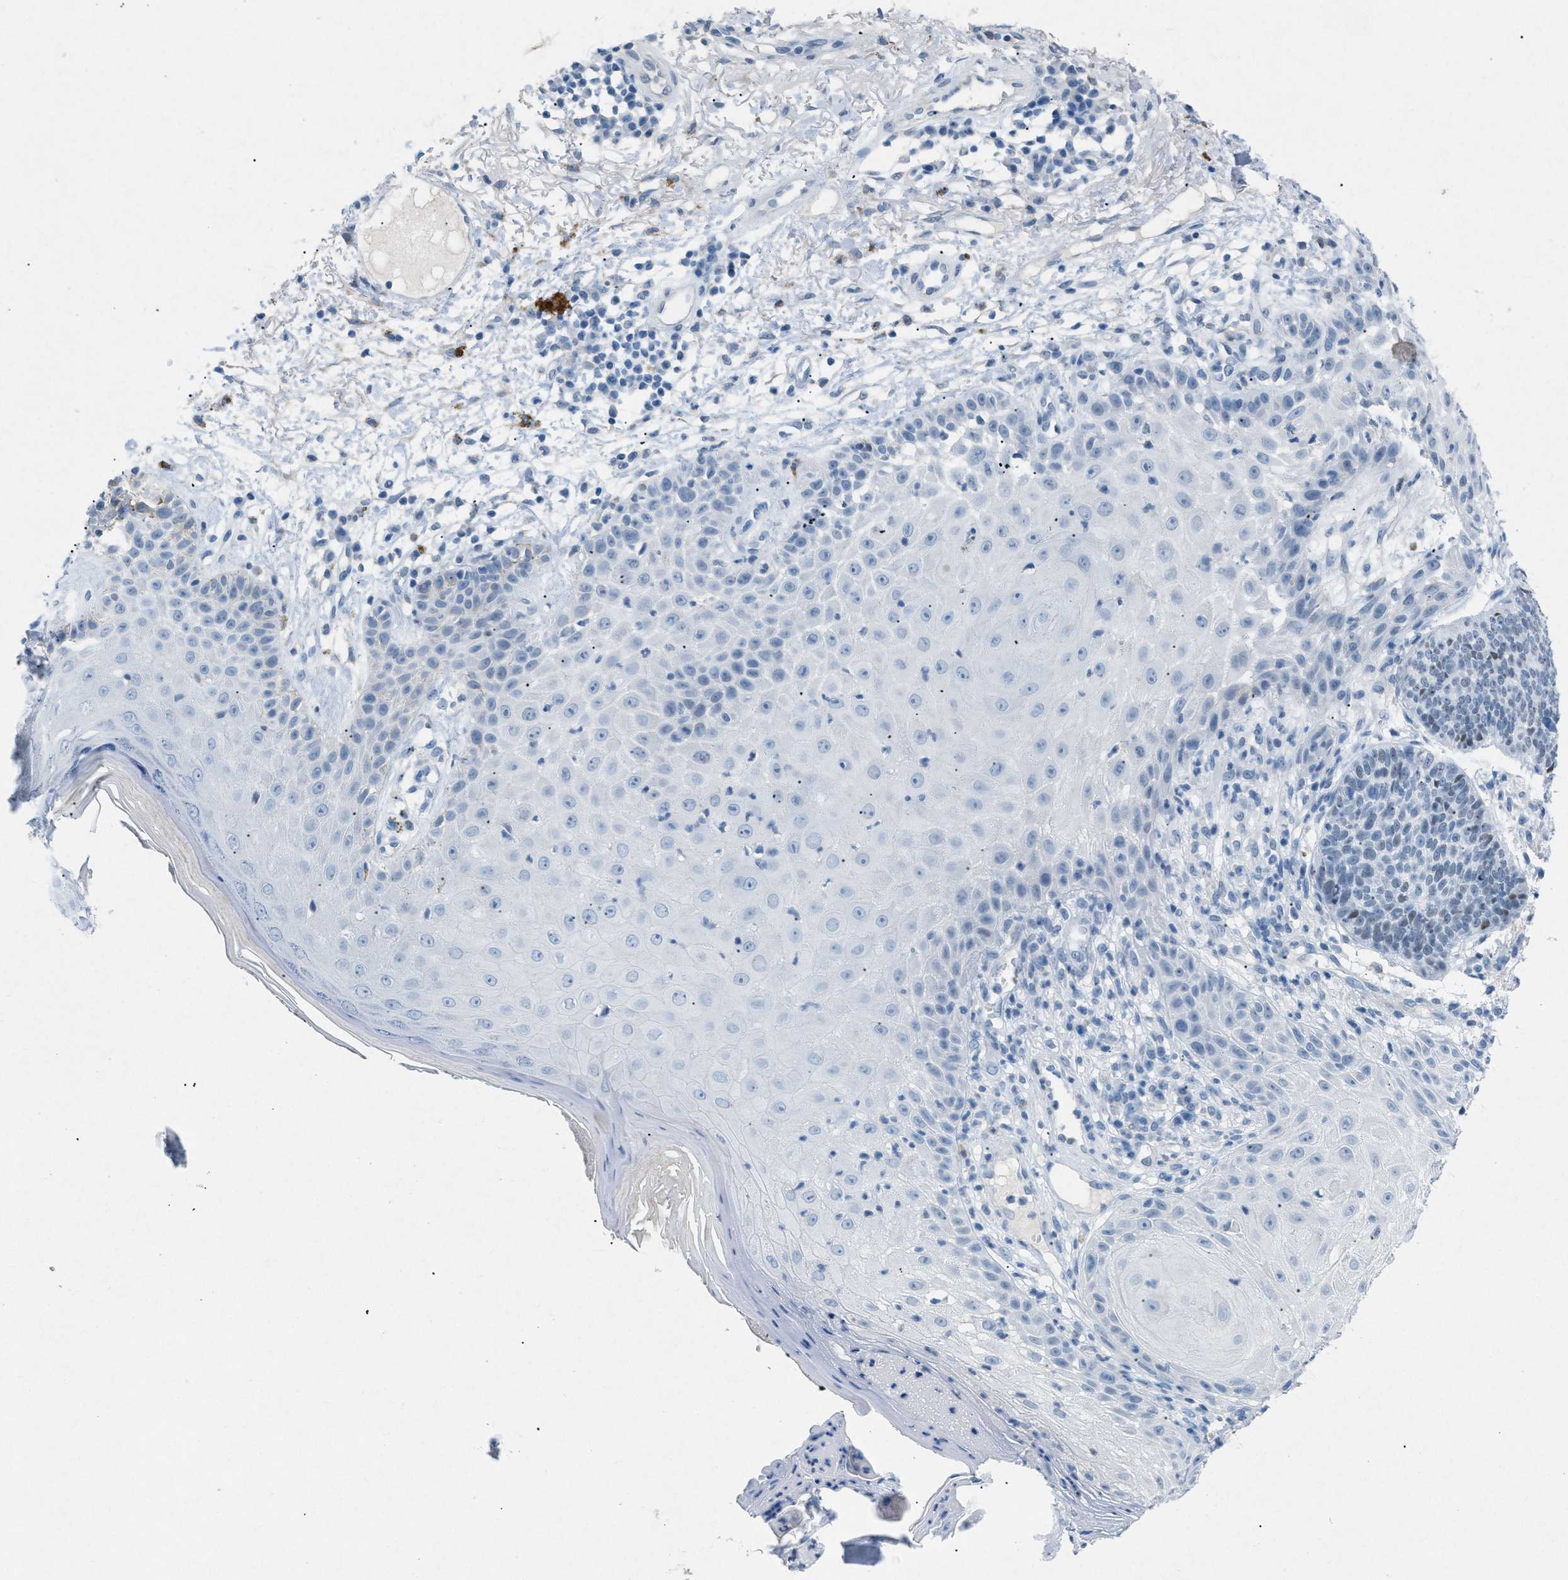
{"staining": {"intensity": "negative", "quantity": "none", "location": "none"}, "tissue": "skin cancer", "cell_type": "Tumor cells", "image_type": "cancer", "snomed": [{"axis": "morphology", "description": "Normal tissue, NOS"}, {"axis": "morphology", "description": "Basal cell carcinoma"}, {"axis": "topography", "description": "Skin"}], "caption": "Skin cancer (basal cell carcinoma) was stained to show a protein in brown. There is no significant expression in tumor cells.", "gene": "TASOR", "patient": {"sex": "male", "age": 79}}